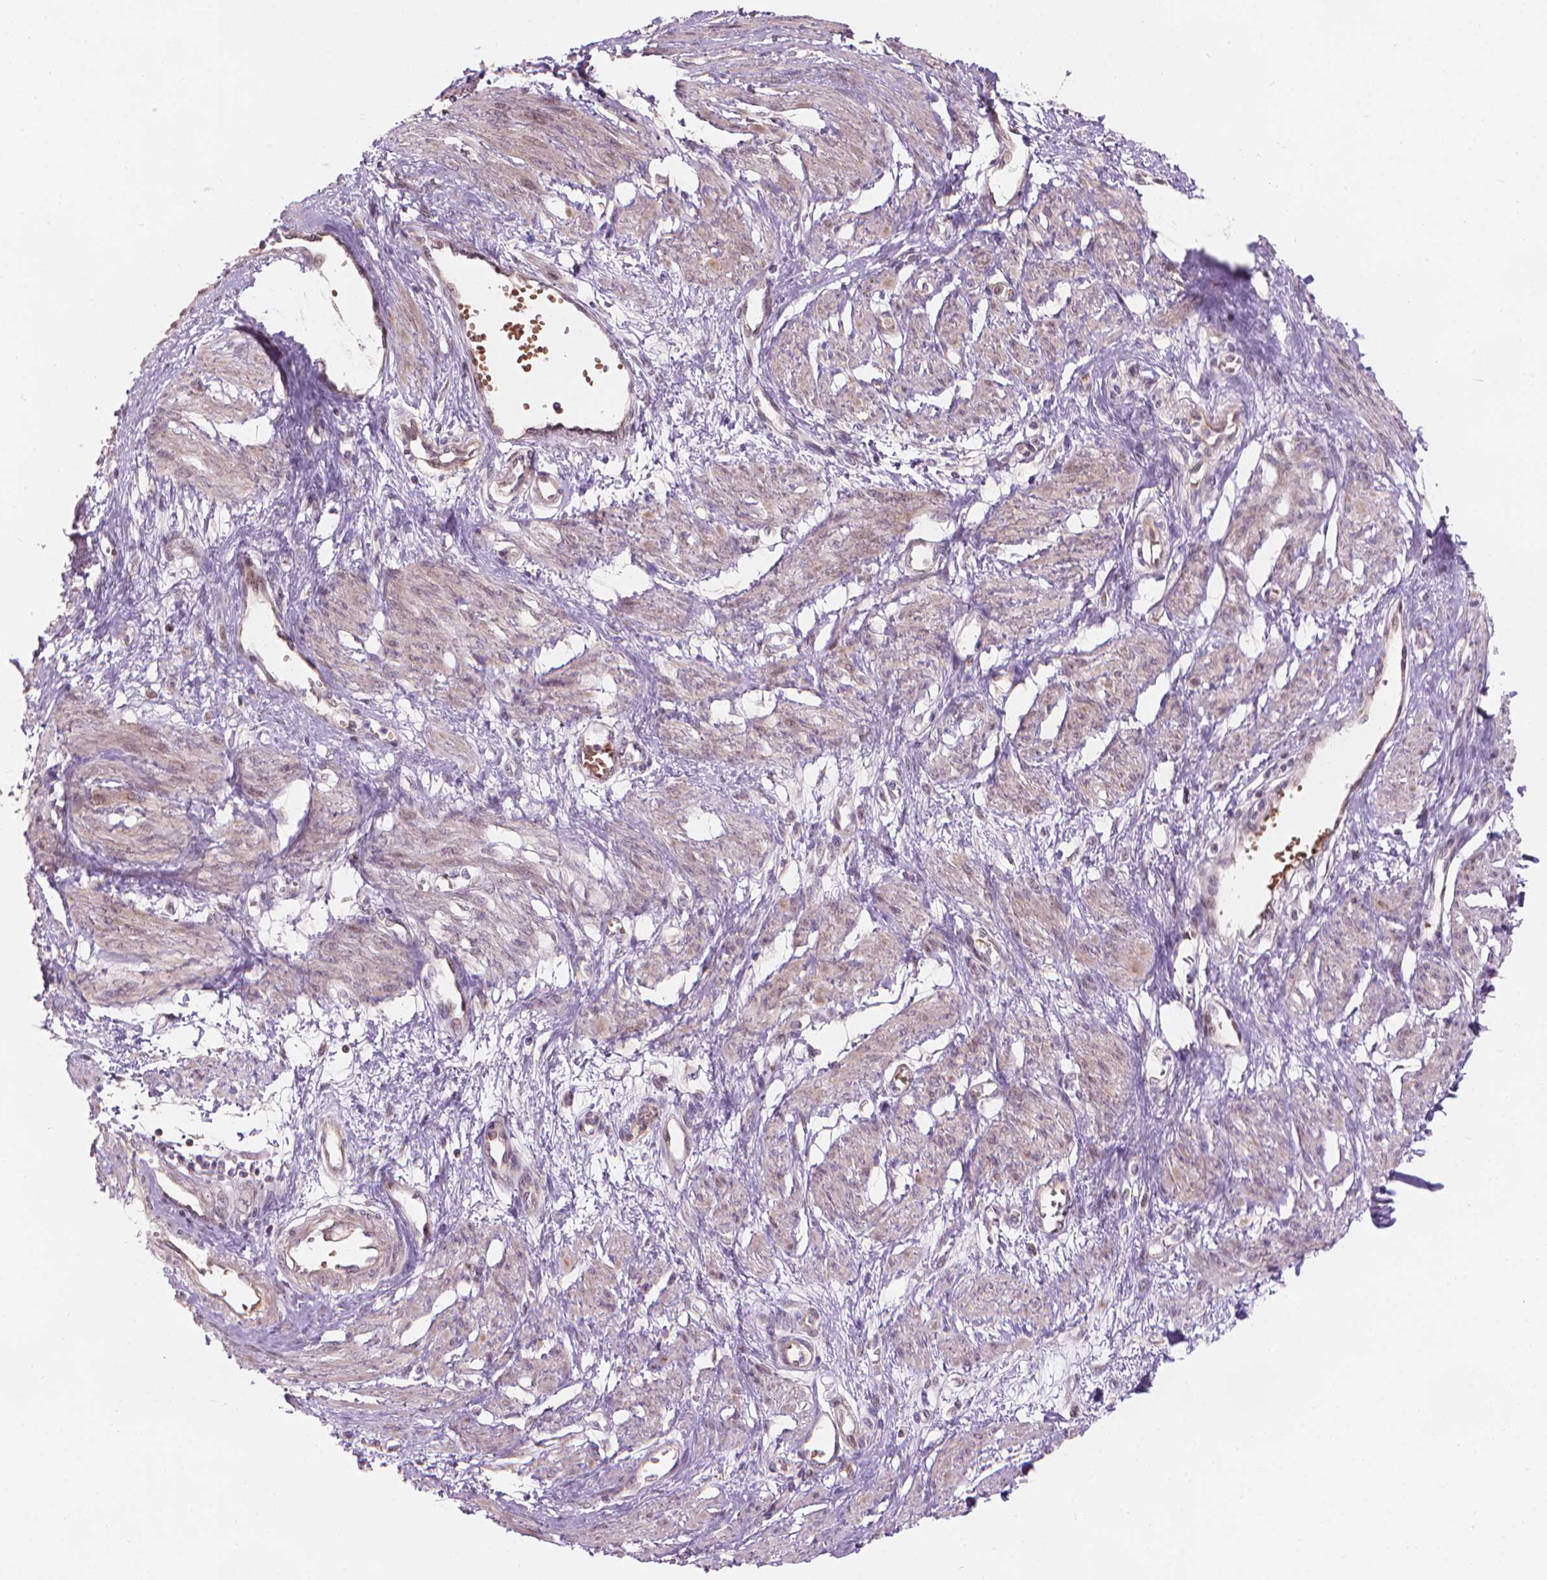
{"staining": {"intensity": "weak", "quantity": "<25%", "location": "cytoplasmic/membranous"}, "tissue": "smooth muscle", "cell_type": "Smooth muscle cells", "image_type": "normal", "snomed": [{"axis": "morphology", "description": "Normal tissue, NOS"}, {"axis": "topography", "description": "Smooth muscle"}, {"axis": "topography", "description": "Uterus"}], "caption": "IHC micrograph of unremarkable smooth muscle: smooth muscle stained with DAB (3,3'-diaminobenzidine) displays no significant protein expression in smooth muscle cells.", "gene": "IFFO1", "patient": {"sex": "female", "age": 39}}